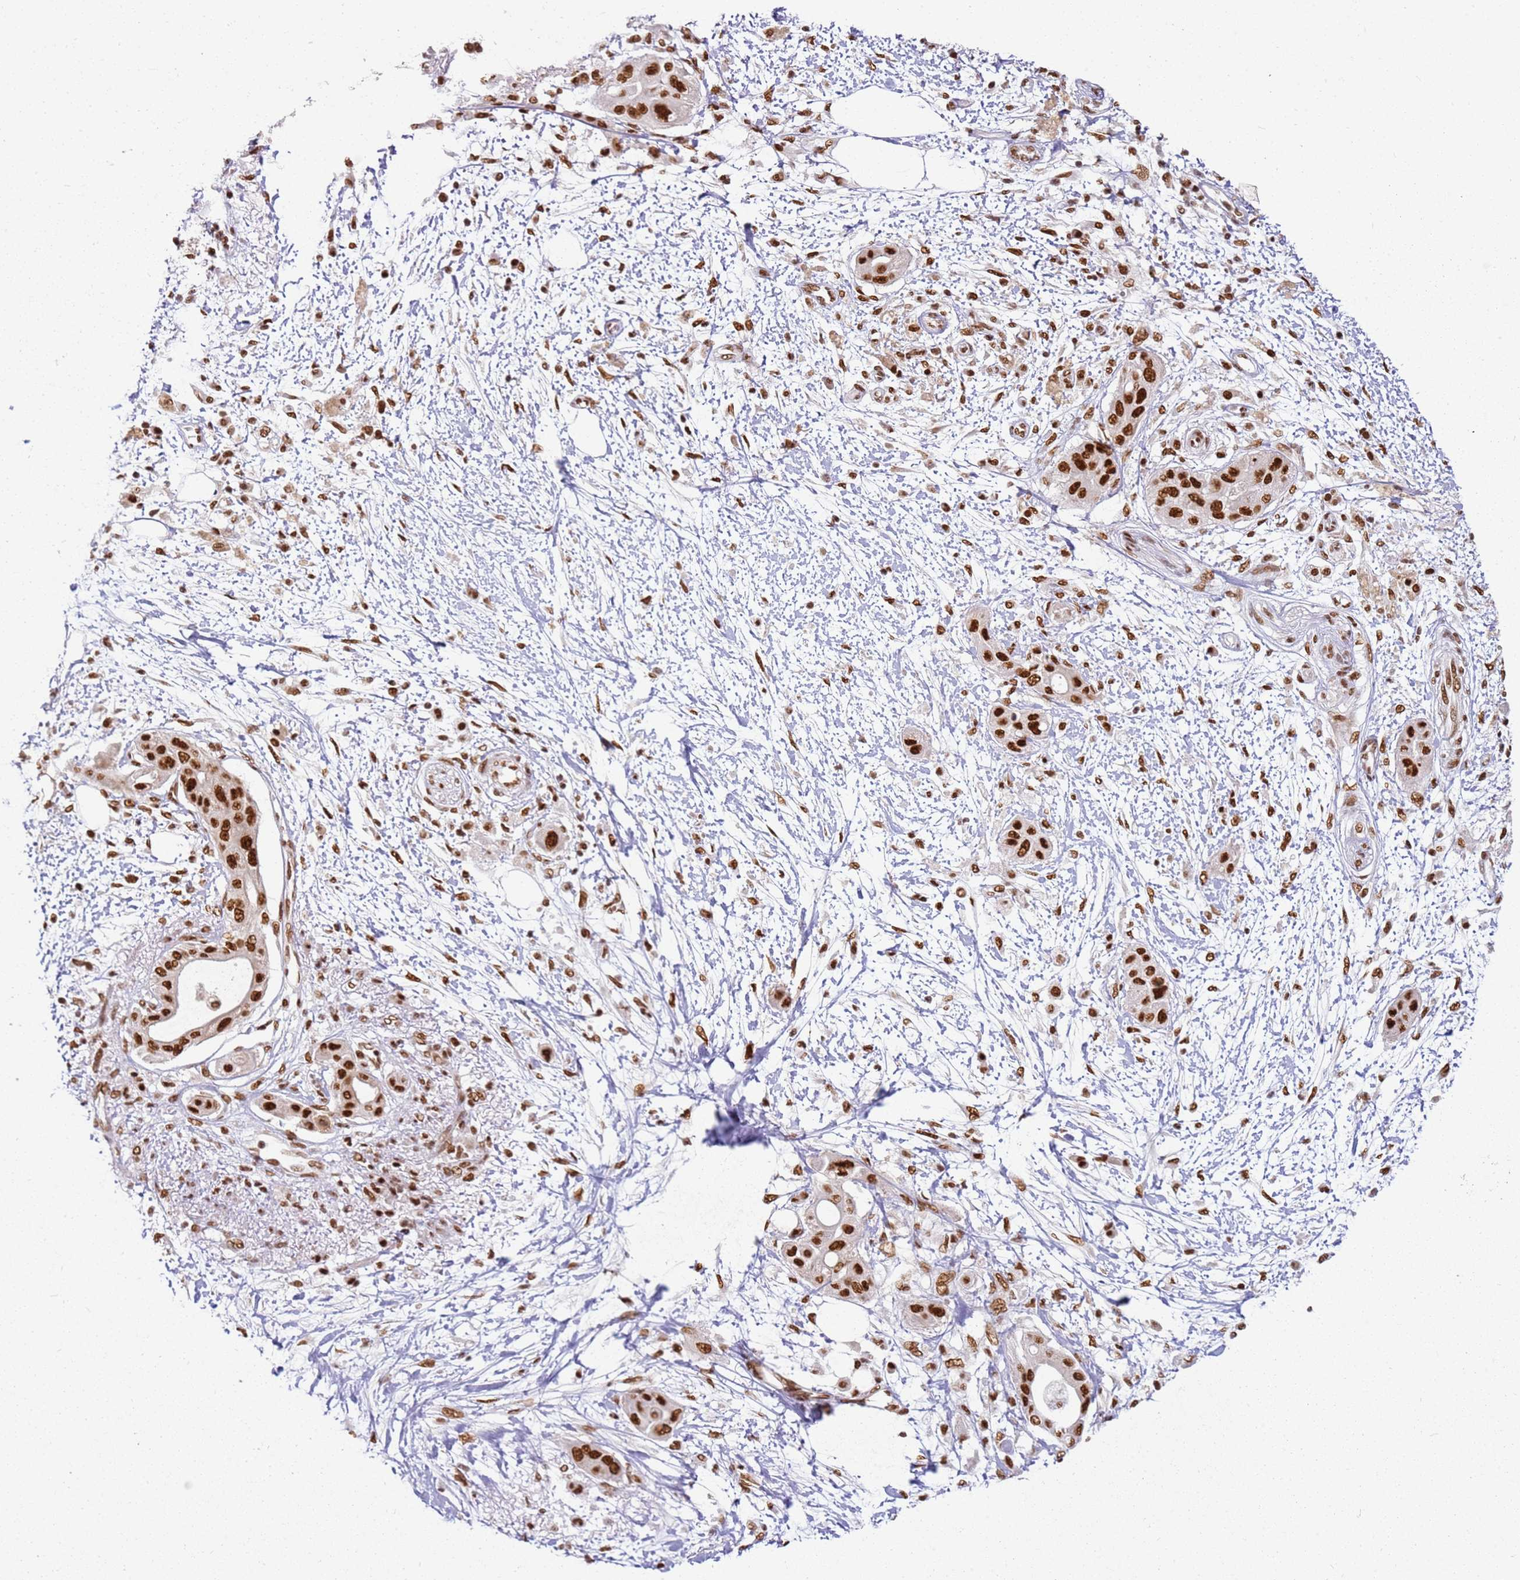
{"staining": {"intensity": "strong", "quantity": ">75%", "location": "nuclear"}, "tissue": "pancreatic cancer", "cell_type": "Tumor cells", "image_type": "cancer", "snomed": [{"axis": "morphology", "description": "Adenocarcinoma, NOS"}, {"axis": "topography", "description": "Pancreas"}], "caption": "Protein staining of pancreatic cancer (adenocarcinoma) tissue reveals strong nuclear staining in approximately >75% of tumor cells.", "gene": "TENT4A", "patient": {"sex": "male", "age": 68}}